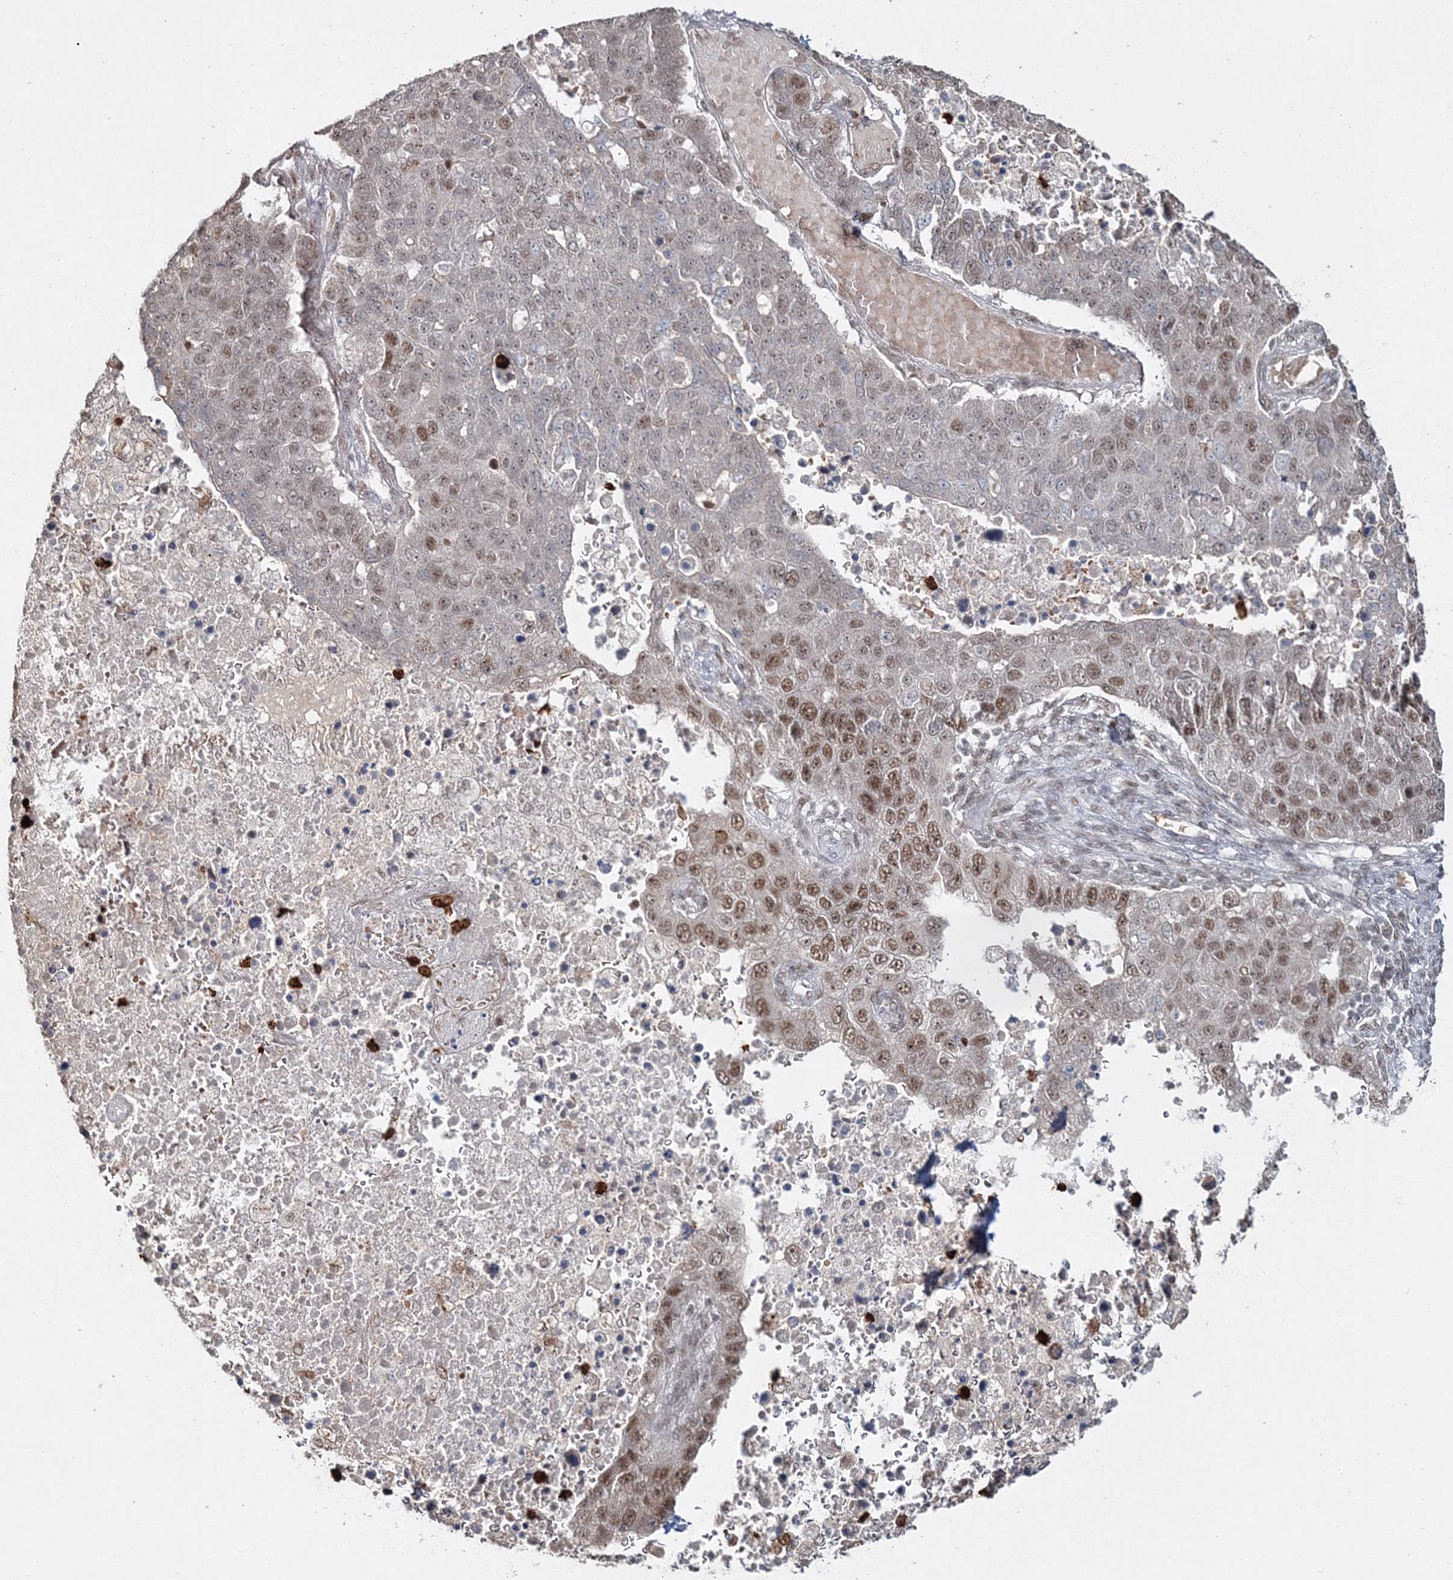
{"staining": {"intensity": "moderate", "quantity": "25%-75%", "location": "nuclear"}, "tissue": "pancreatic cancer", "cell_type": "Tumor cells", "image_type": "cancer", "snomed": [{"axis": "morphology", "description": "Adenocarcinoma, NOS"}, {"axis": "topography", "description": "Pancreas"}], "caption": "The micrograph shows a brown stain indicating the presence of a protein in the nuclear of tumor cells in adenocarcinoma (pancreatic).", "gene": "QRICH1", "patient": {"sex": "female", "age": 61}}